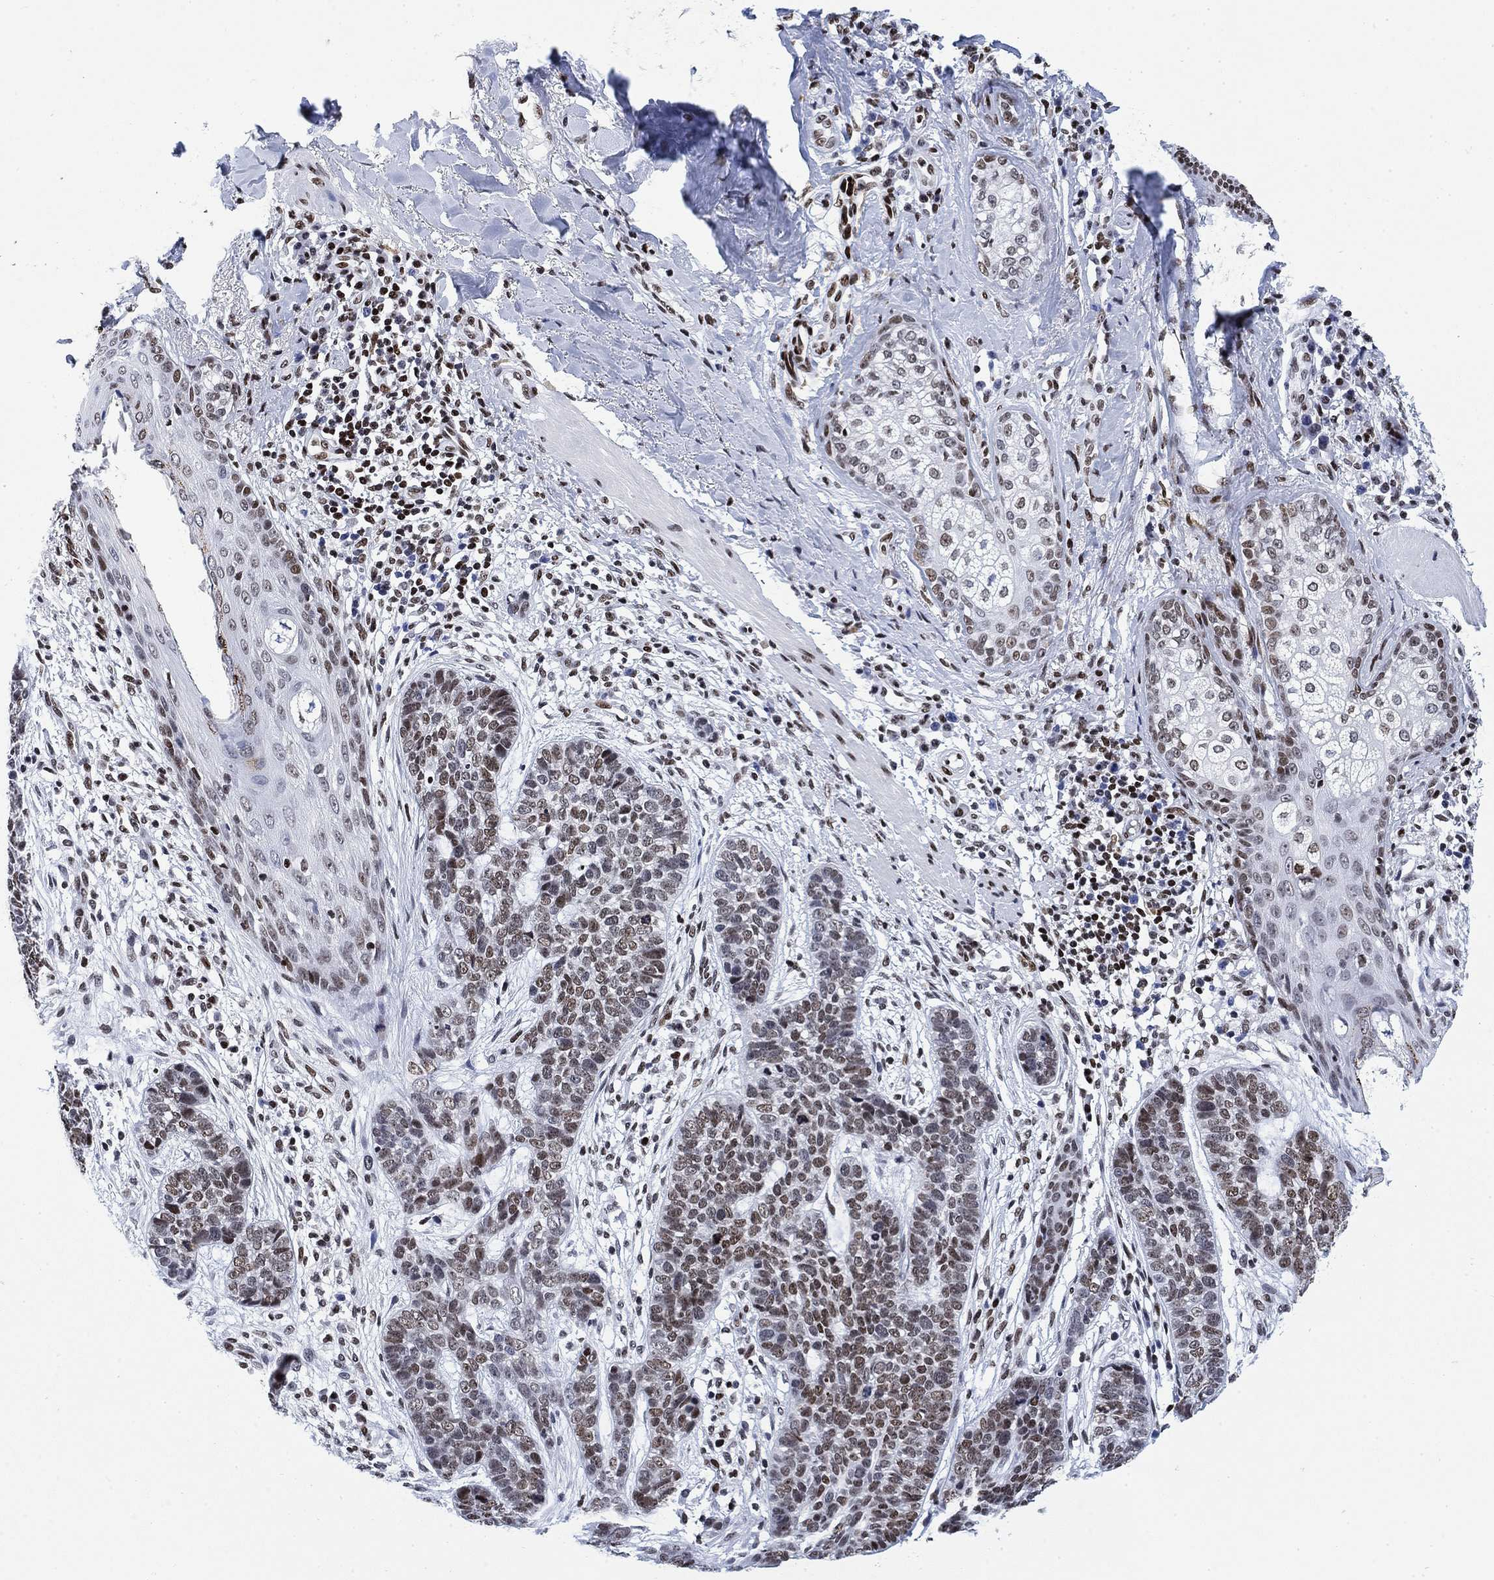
{"staining": {"intensity": "moderate", "quantity": "<25%", "location": "nuclear"}, "tissue": "skin cancer", "cell_type": "Tumor cells", "image_type": "cancer", "snomed": [{"axis": "morphology", "description": "Squamous cell carcinoma, NOS"}, {"axis": "topography", "description": "Skin"}], "caption": "Moderate nuclear protein positivity is identified in about <25% of tumor cells in skin cancer.", "gene": "H1-10", "patient": {"sex": "male", "age": 88}}